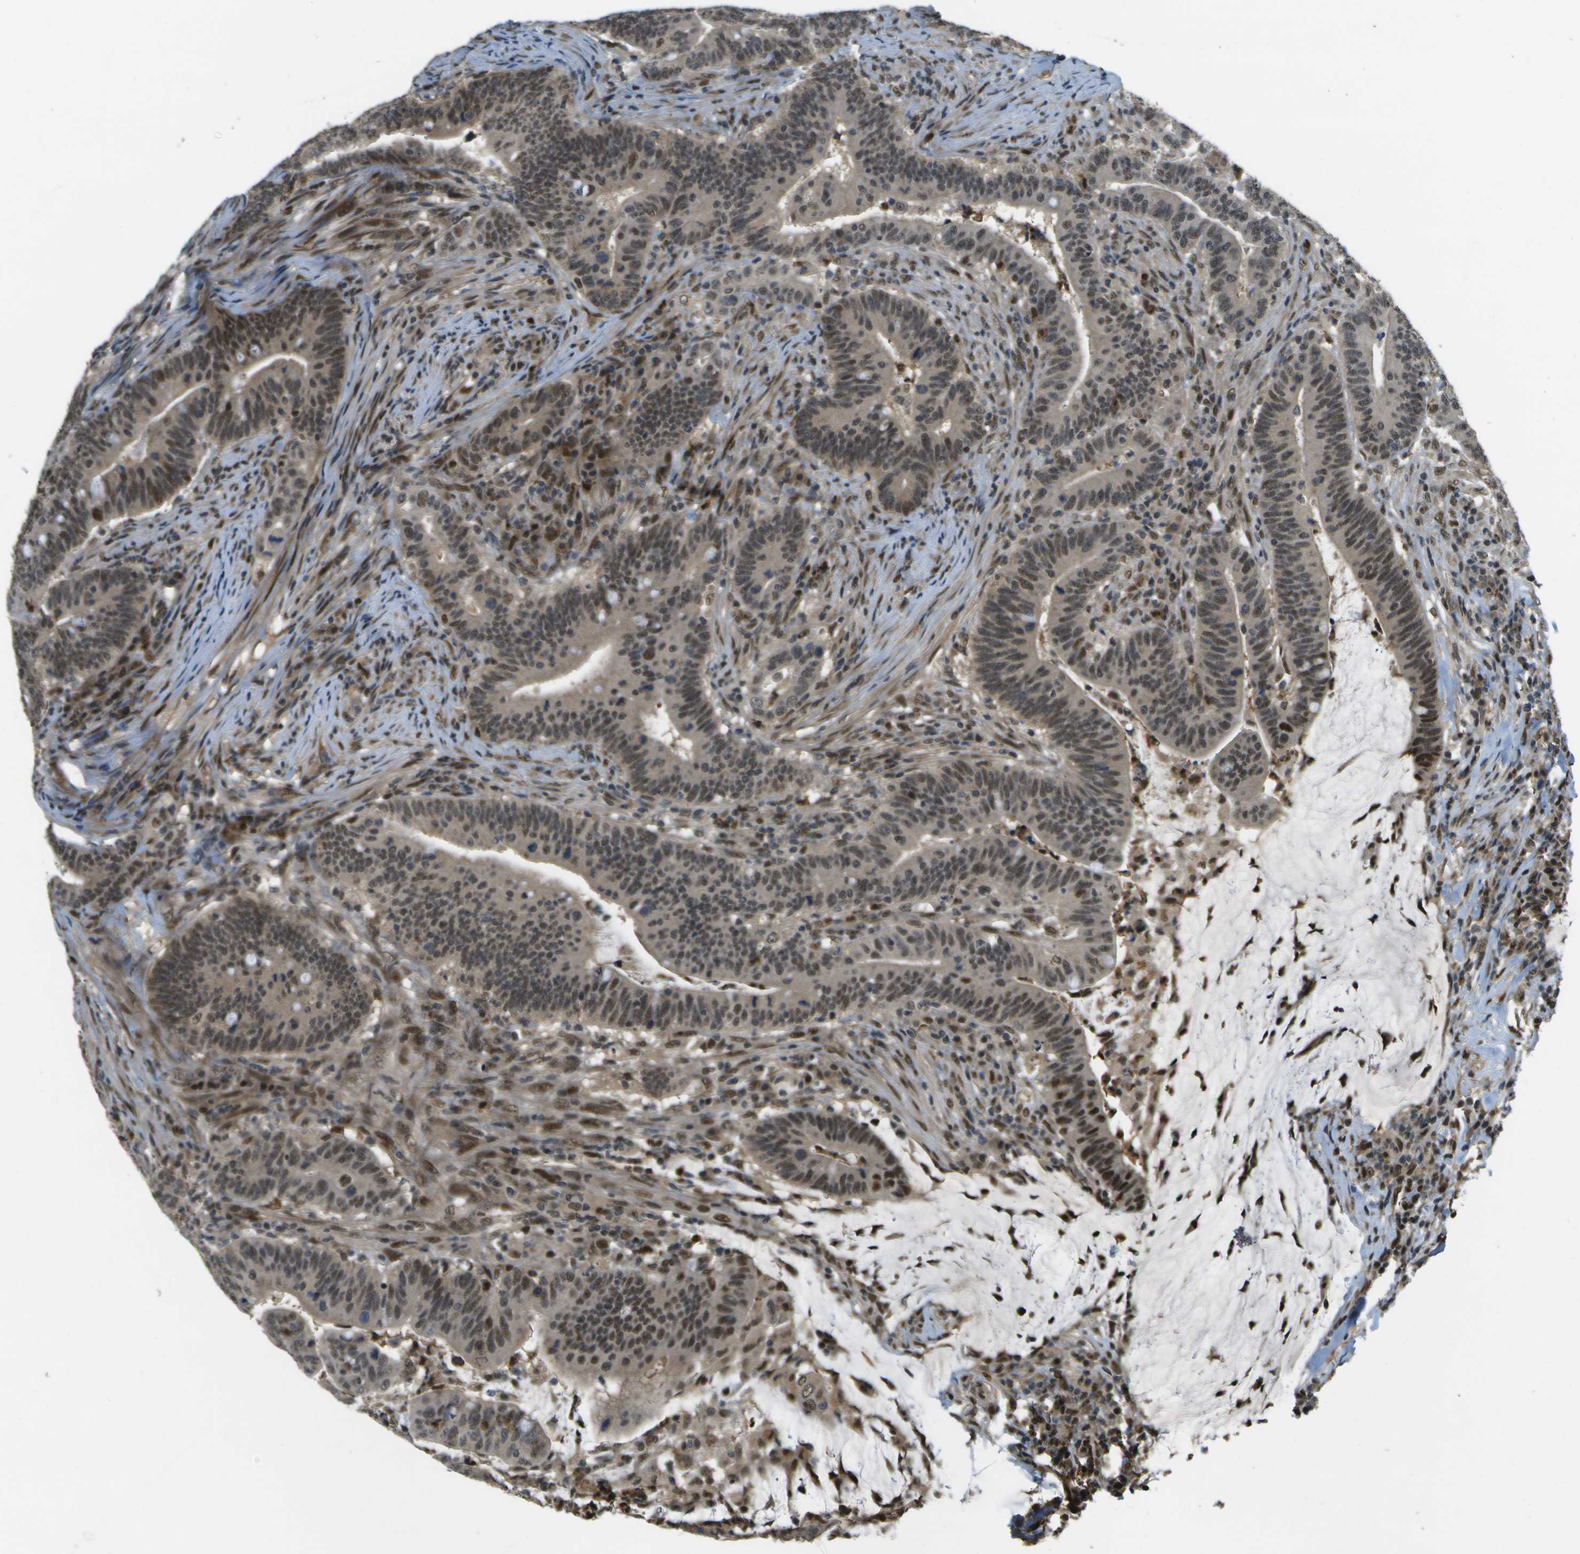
{"staining": {"intensity": "moderate", "quantity": ">75%", "location": "cytoplasmic/membranous,nuclear"}, "tissue": "colorectal cancer", "cell_type": "Tumor cells", "image_type": "cancer", "snomed": [{"axis": "morphology", "description": "Normal tissue, NOS"}, {"axis": "morphology", "description": "Adenocarcinoma, NOS"}, {"axis": "topography", "description": "Colon"}], "caption": "Human adenocarcinoma (colorectal) stained with a brown dye displays moderate cytoplasmic/membranous and nuclear positive positivity in approximately >75% of tumor cells.", "gene": "GANC", "patient": {"sex": "female", "age": 66}}